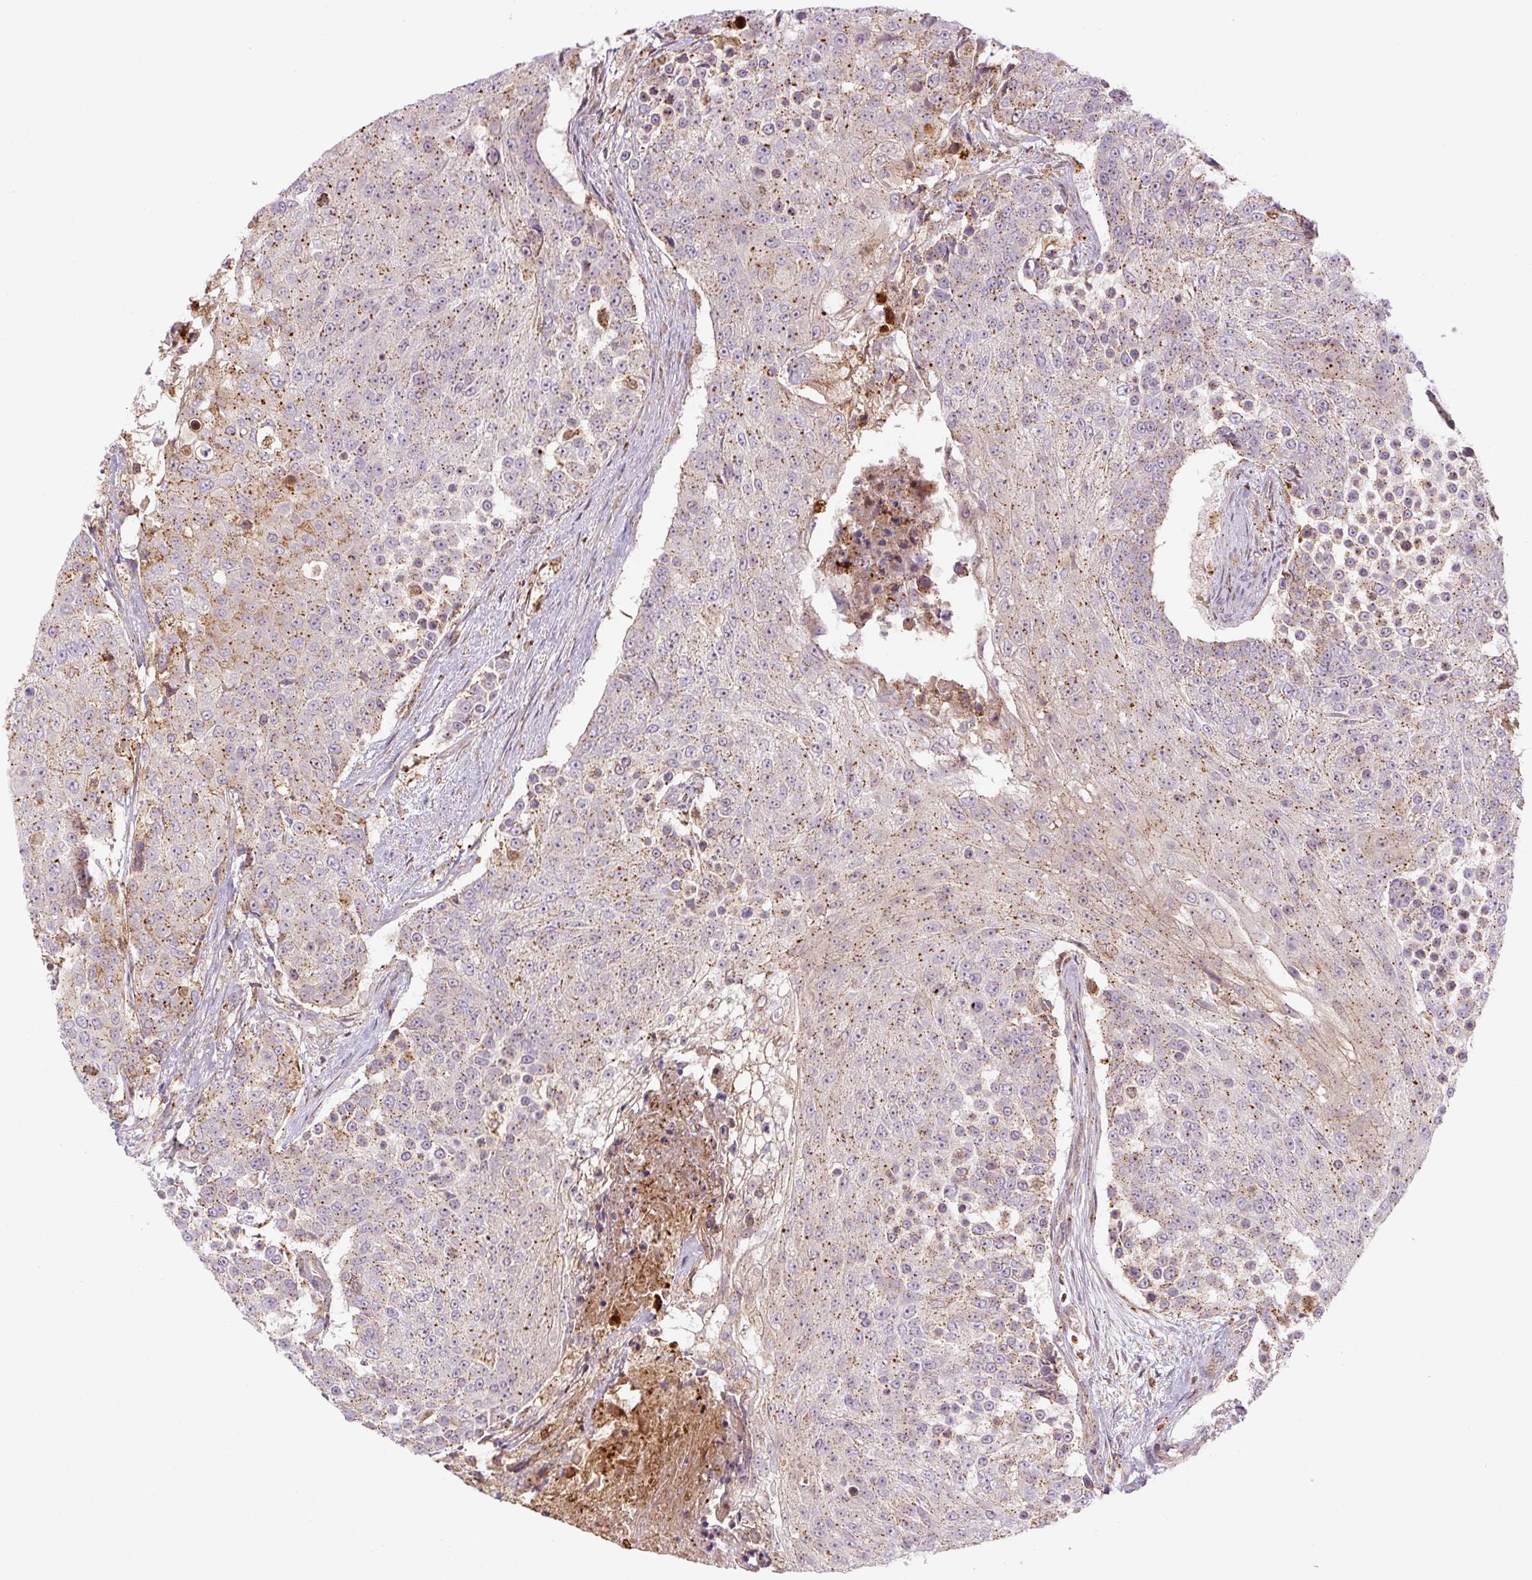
{"staining": {"intensity": "moderate", "quantity": "25%-75%", "location": "cytoplasmic/membranous"}, "tissue": "urothelial cancer", "cell_type": "Tumor cells", "image_type": "cancer", "snomed": [{"axis": "morphology", "description": "Urothelial carcinoma, High grade"}, {"axis": "topography", "description": "Urinary bladder"}], "caption": "Protein expression analysis of human high-grade urothelial carcinoma reveals moderate cytoplasmic/membranous staining in about 25%-75% of tumor cells.", "gene": "ZSWIM7", "patient": {"sex": "female", "age": 63}}